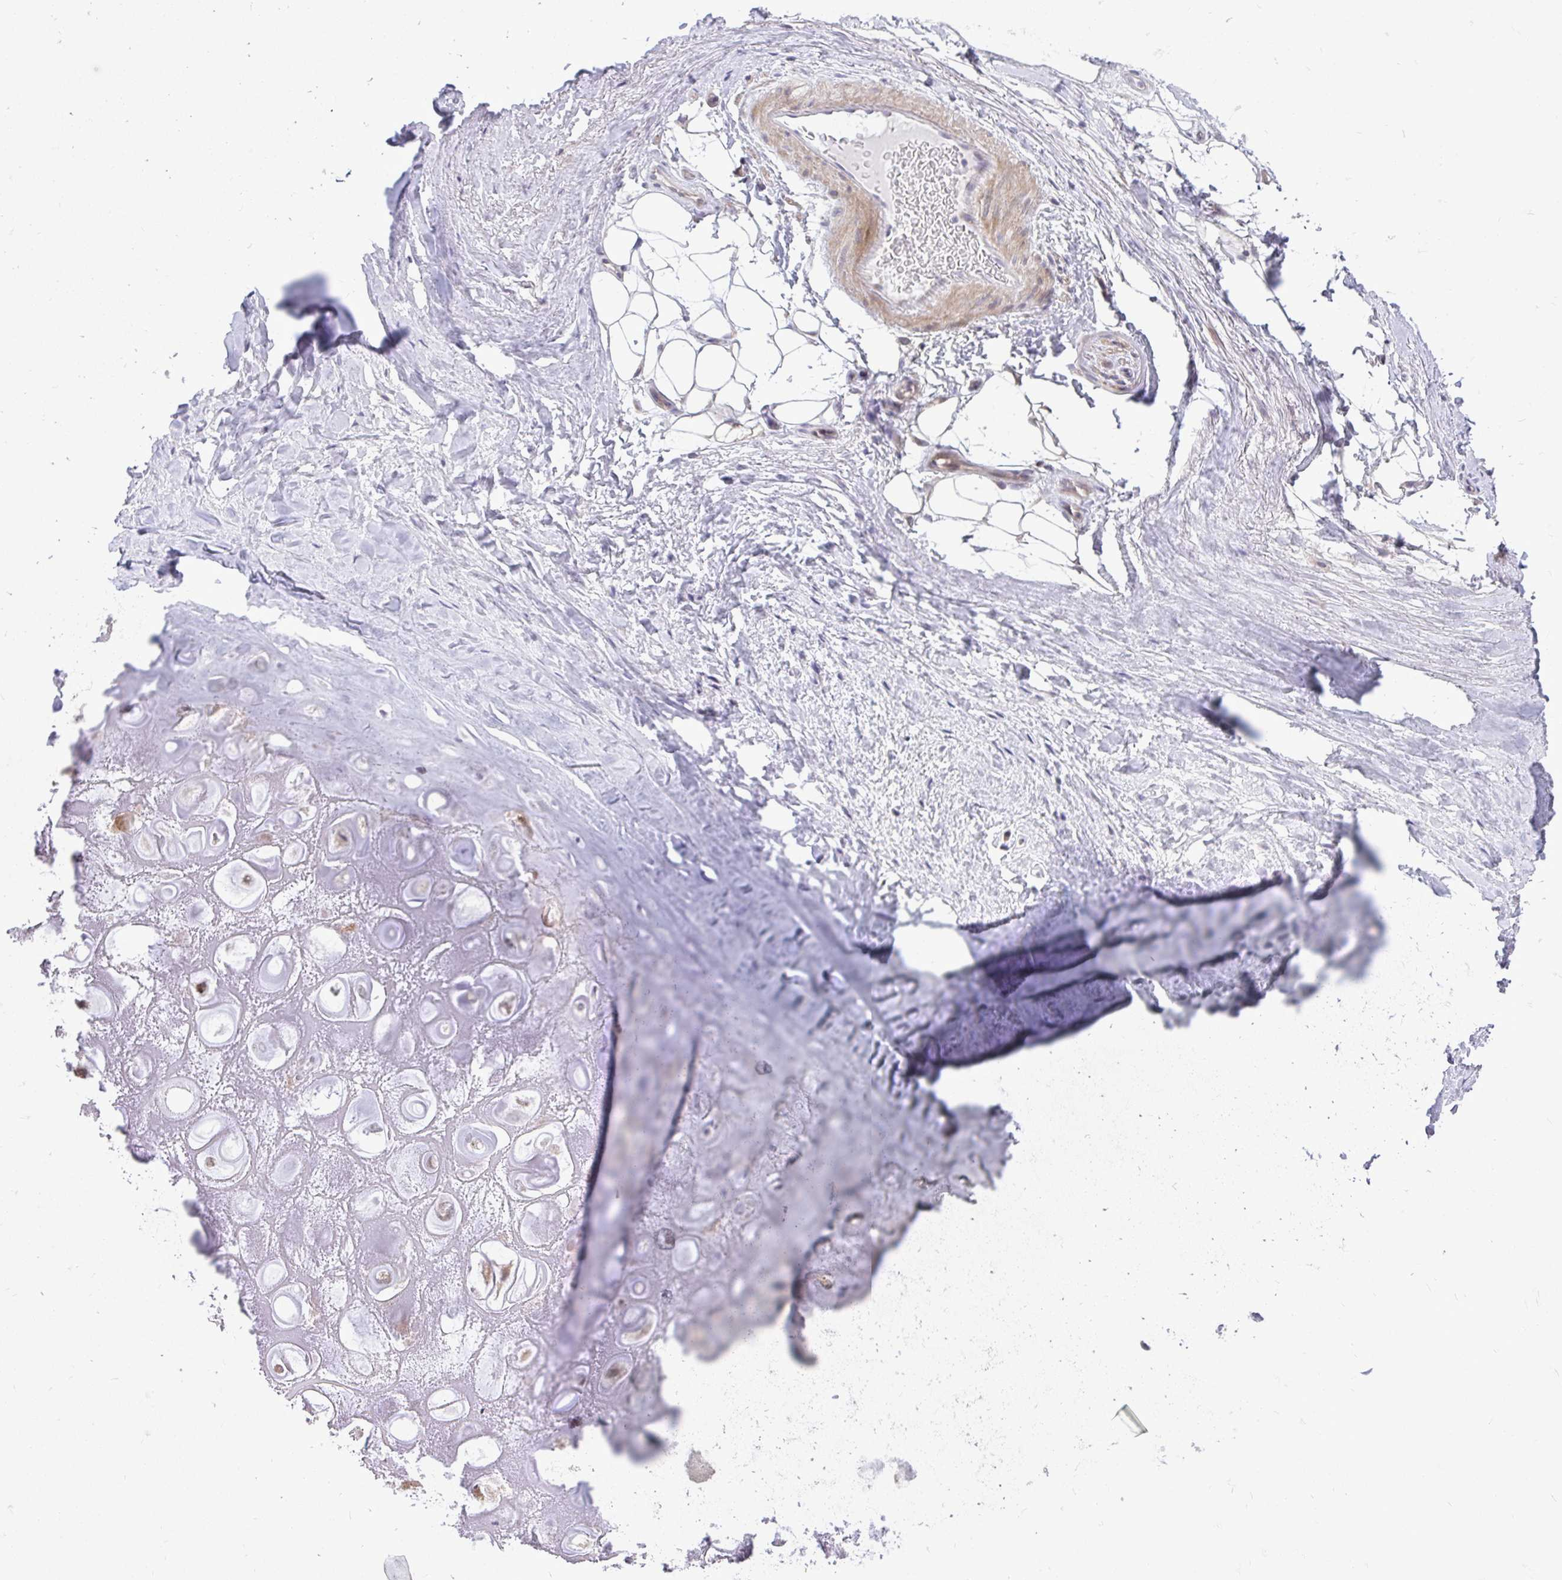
{"staining": {"intensity": "negative", "quantity": "none", "location": "none"}, "tissue": "adipose tissue", "cell_type": "Adipocytes", "image_type": "normal", "snomed": [{"axis": "morphology", "description": "Normal tissue, NOS"}, {"axis": "topography", "description": "Lymph node"}, {"axis": "topography", "description": "Cartilage tissue"}, {"axis": "topography", "description": "Nasopharynx"}], "caption": "This is a micrograph of IHC staining of unremarkable adipose tissue, which shows no positivity in adipocytes. (DAB (3,3'-diaminobenzidine) immunohistochemistry with hematoxylin counter stain).", "gene": "OR8D1", "patient": {"sex": "male", "age": 63}}